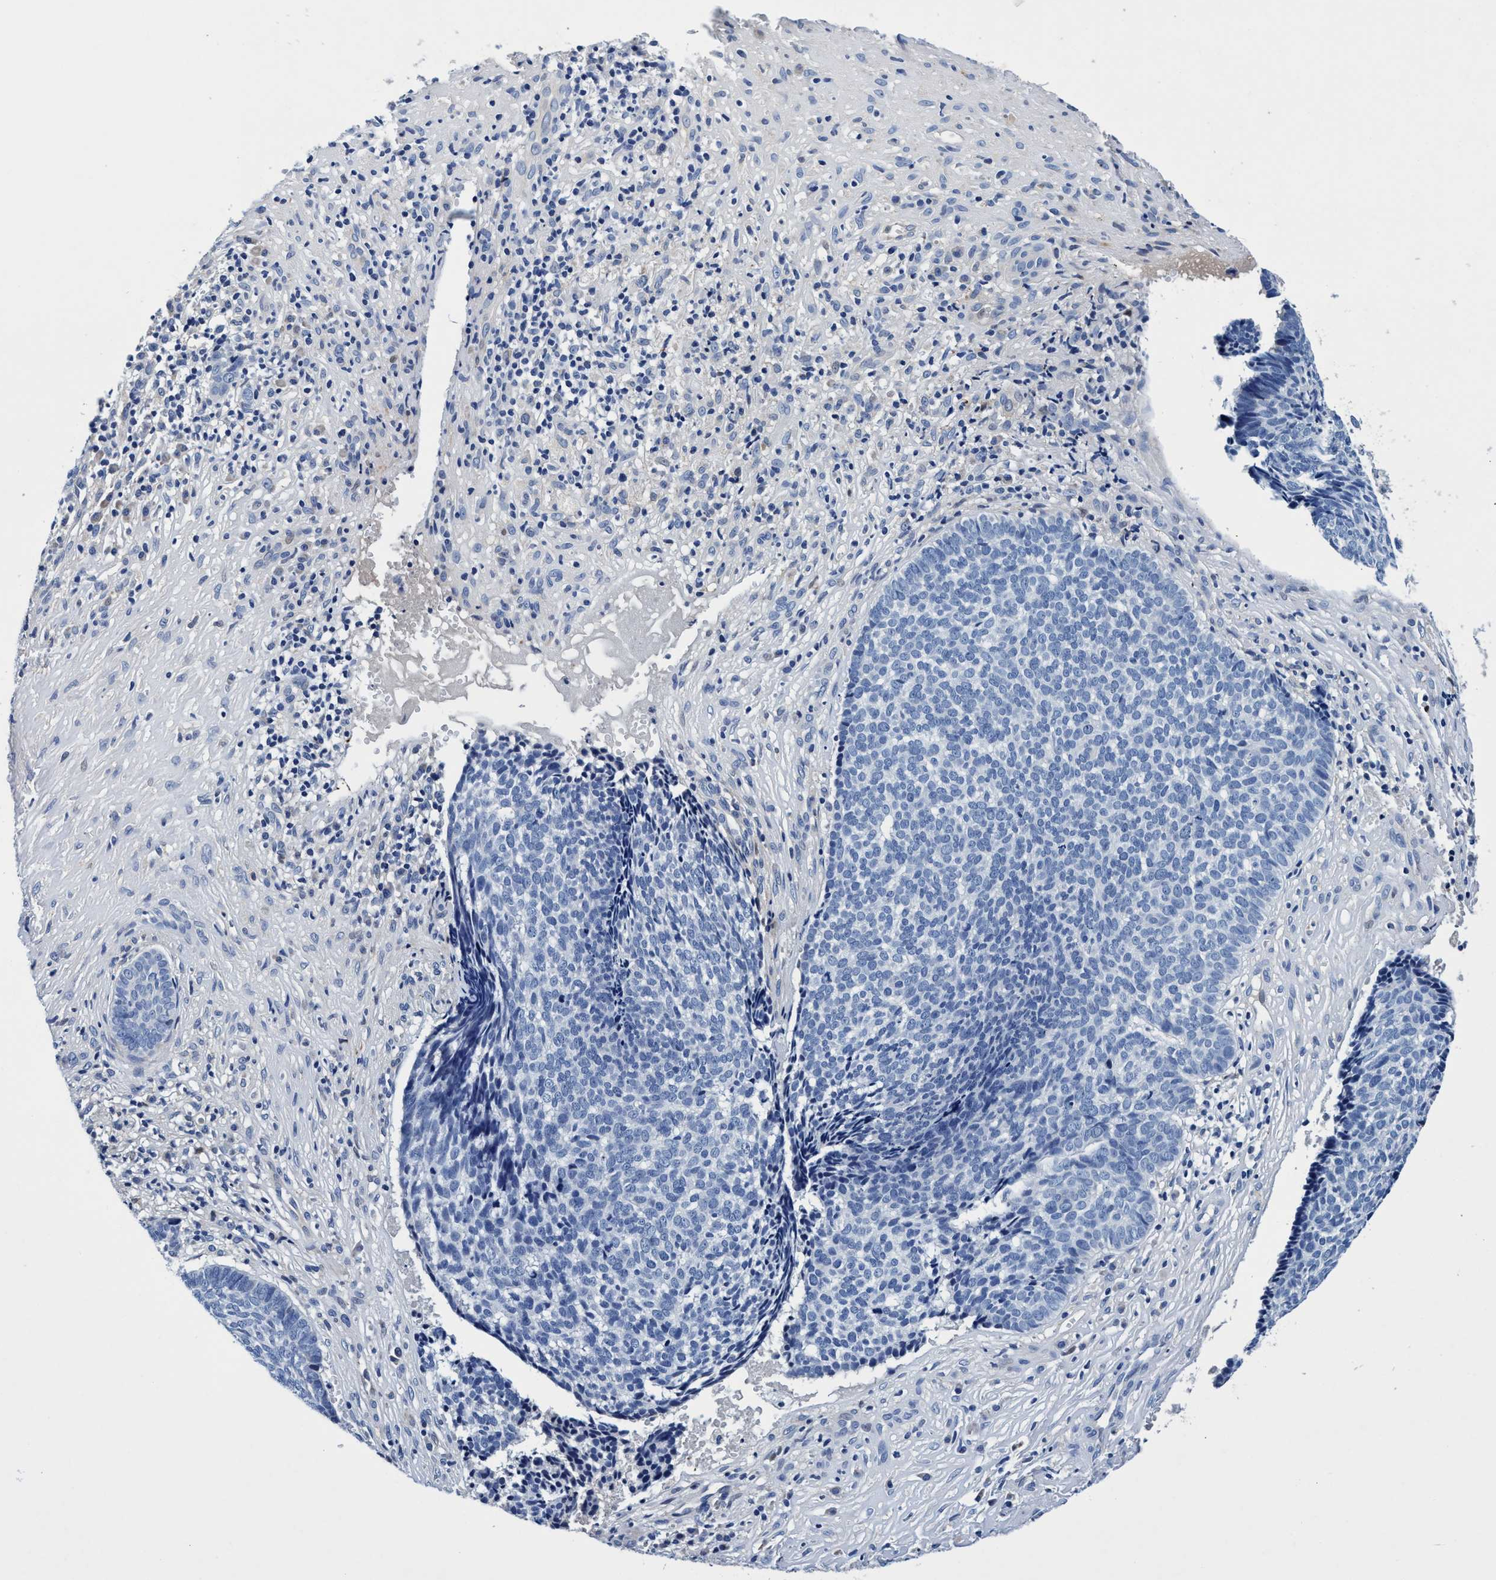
{"staining": {"intensity": "negative", "quantity": "none", "location": "none"}, "tissue": "skin cancer", "cell_type": "Tumor cells", "image_type": "cancer", "snomed": [{"axis": "morphology", "description": "Basal cell carcinoma"}, {"axis": "topography", "description": "Skin"}], "caption": "This is a photomicrograph of immunohistochemistry staining of skin basal cell carcinoma, which shows no staining in tumor cells.", "gene": "UBALD2", "patient": {"sex": "male", "age": 84}}